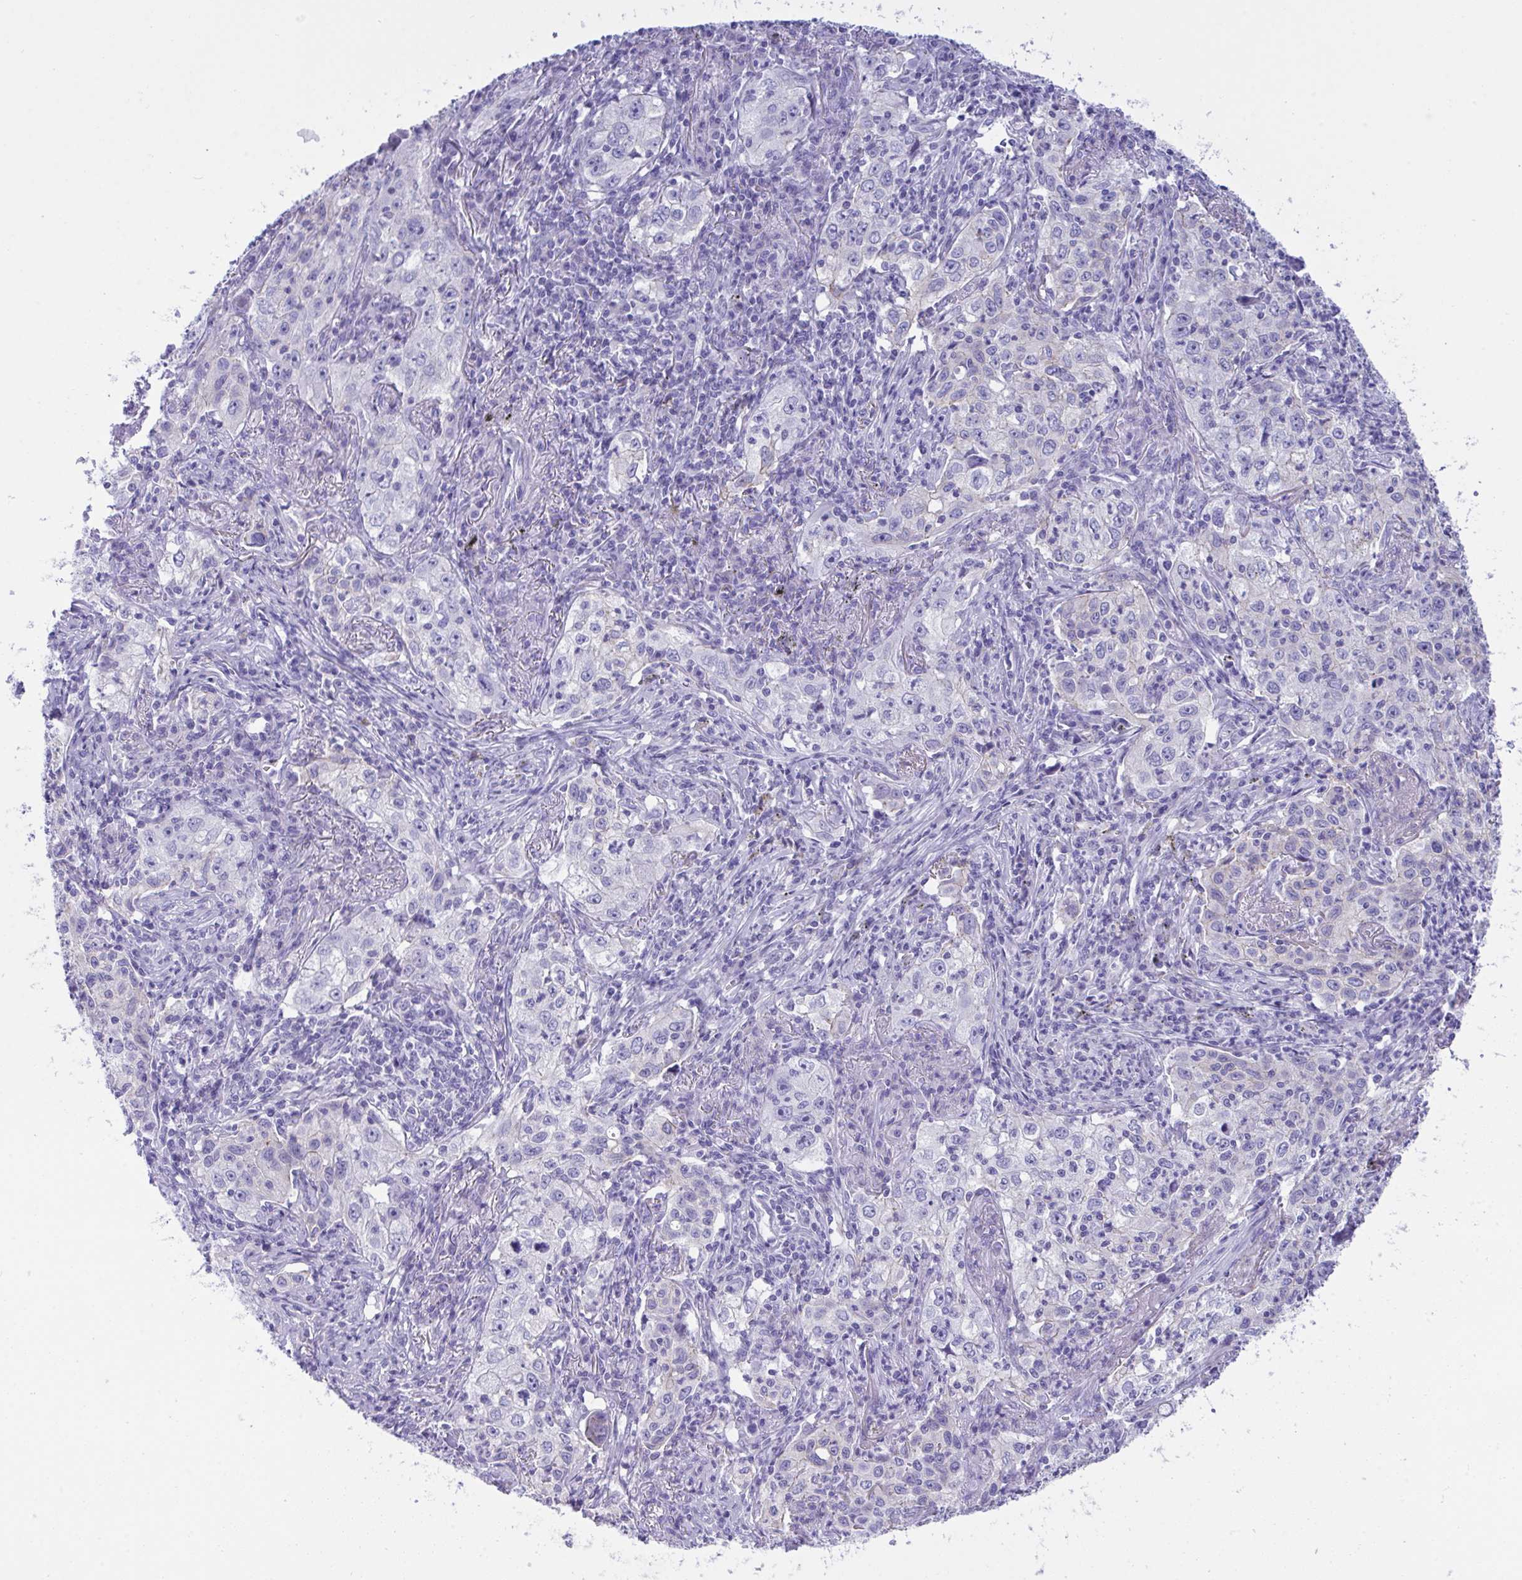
{"staining": {"intensity": "negative", "quantity": "none", "location": "none"}, "tissue": "lung cancer", "cell_type": "Tumor cells", "image_type": "cancer", "snomed": [{"axis": "morphology", "description": "Squamous cell carcinoma, NOS"}, {"axis": "topography", "description": "Lung"}], "caption": "An image of lung cancer stained for a protein demonstrates no brown staining in tumor cells.", "gene": "GLB1L2", "patient": {"sex": "male", "age": 71}}